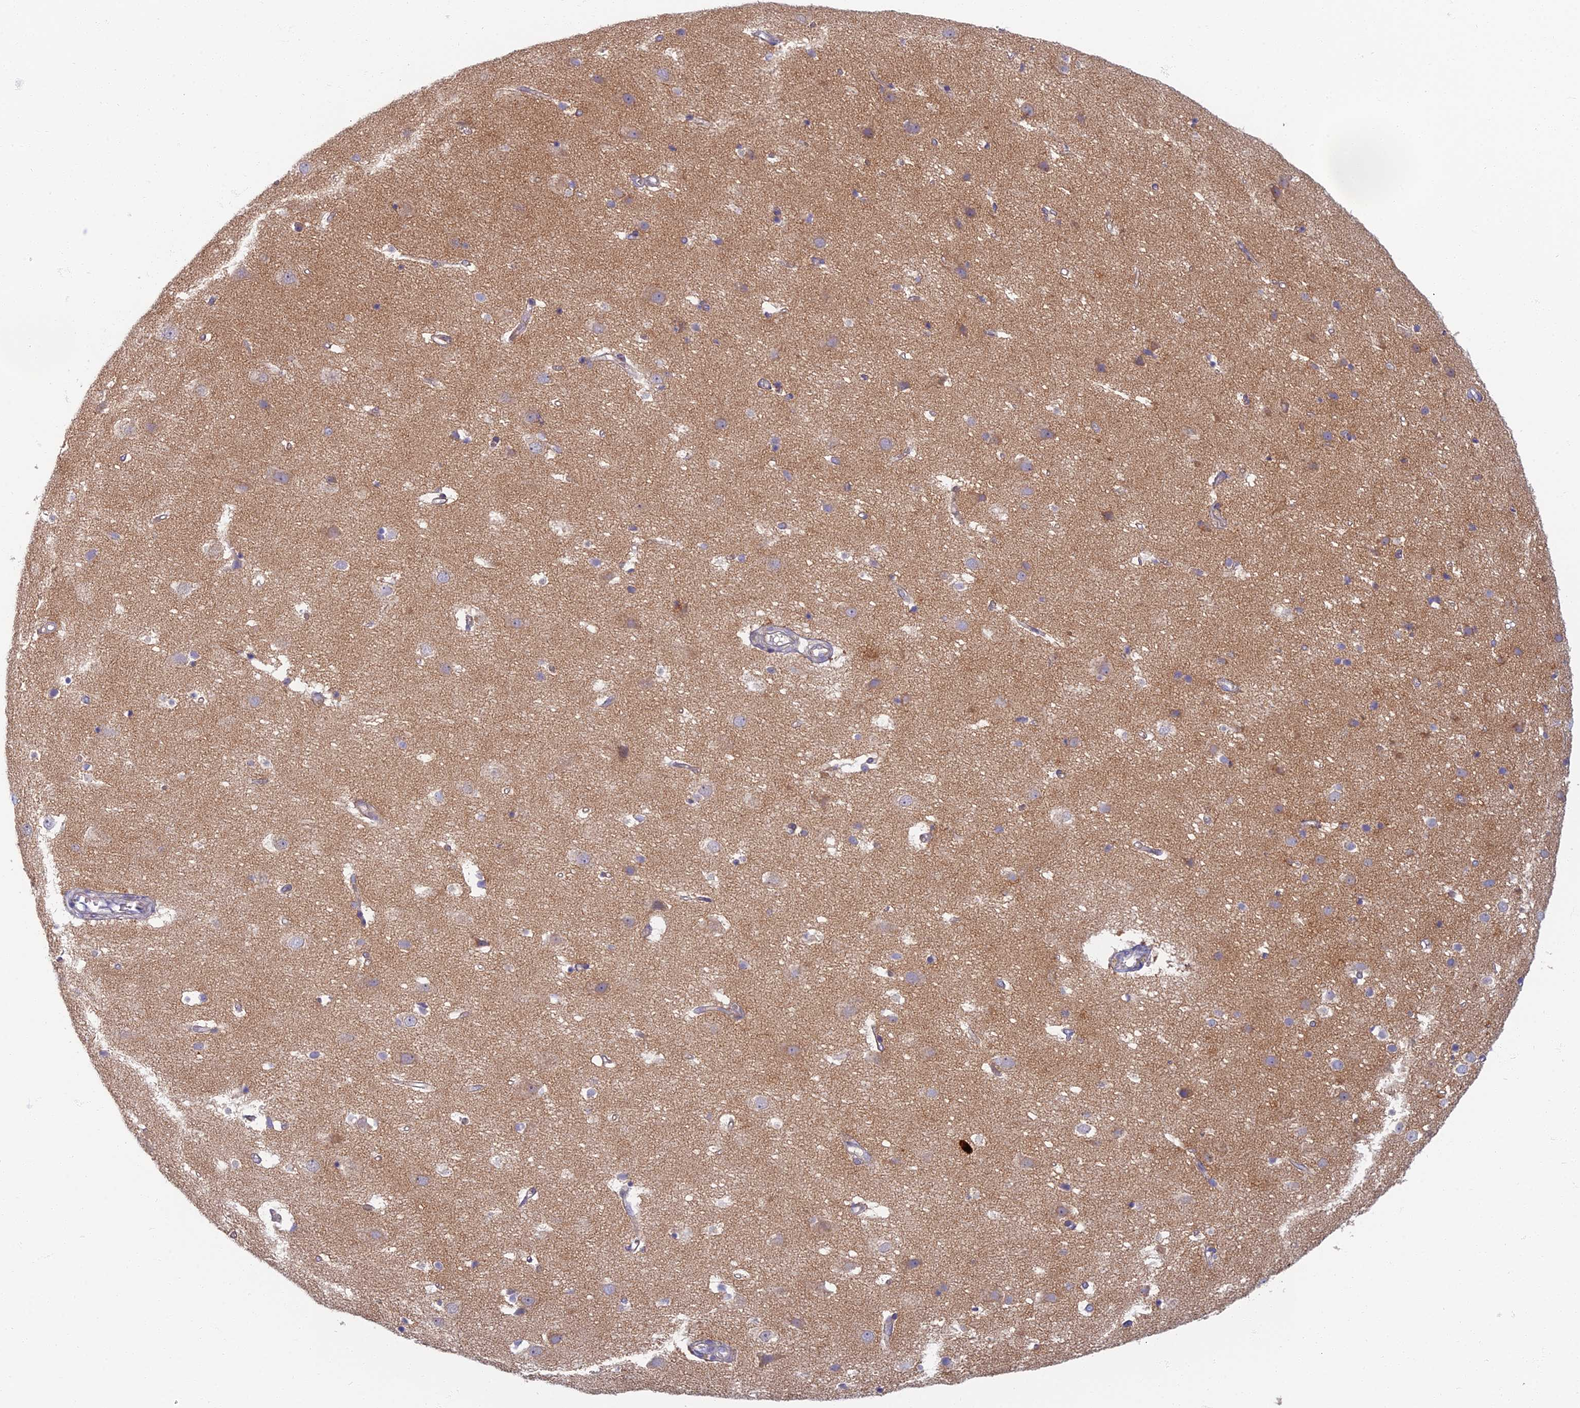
{"staining": {"intensity": "weak", "quantity": "25%-75%", "location": "cytoplasmic/membranous"}, "tissue": "cerebral cortex", "cell_type": "Endothelial cells", "image_type": "normal", "snomed": [{"axis": "morphology", "description": "Normal tissue, NOS"}, {"axis": "topography", "description": "Cerebral cortex"}], "caption": "Immunohistochemistry (IHC) (DAB) staining of unremarkable cerebral cortex shows weak cytoplasmic/membranous protein expression in approximately 25%-75% of endothelial cells.", "gene": "PROX2", "patient": {"sex": "male", "age": 54}}